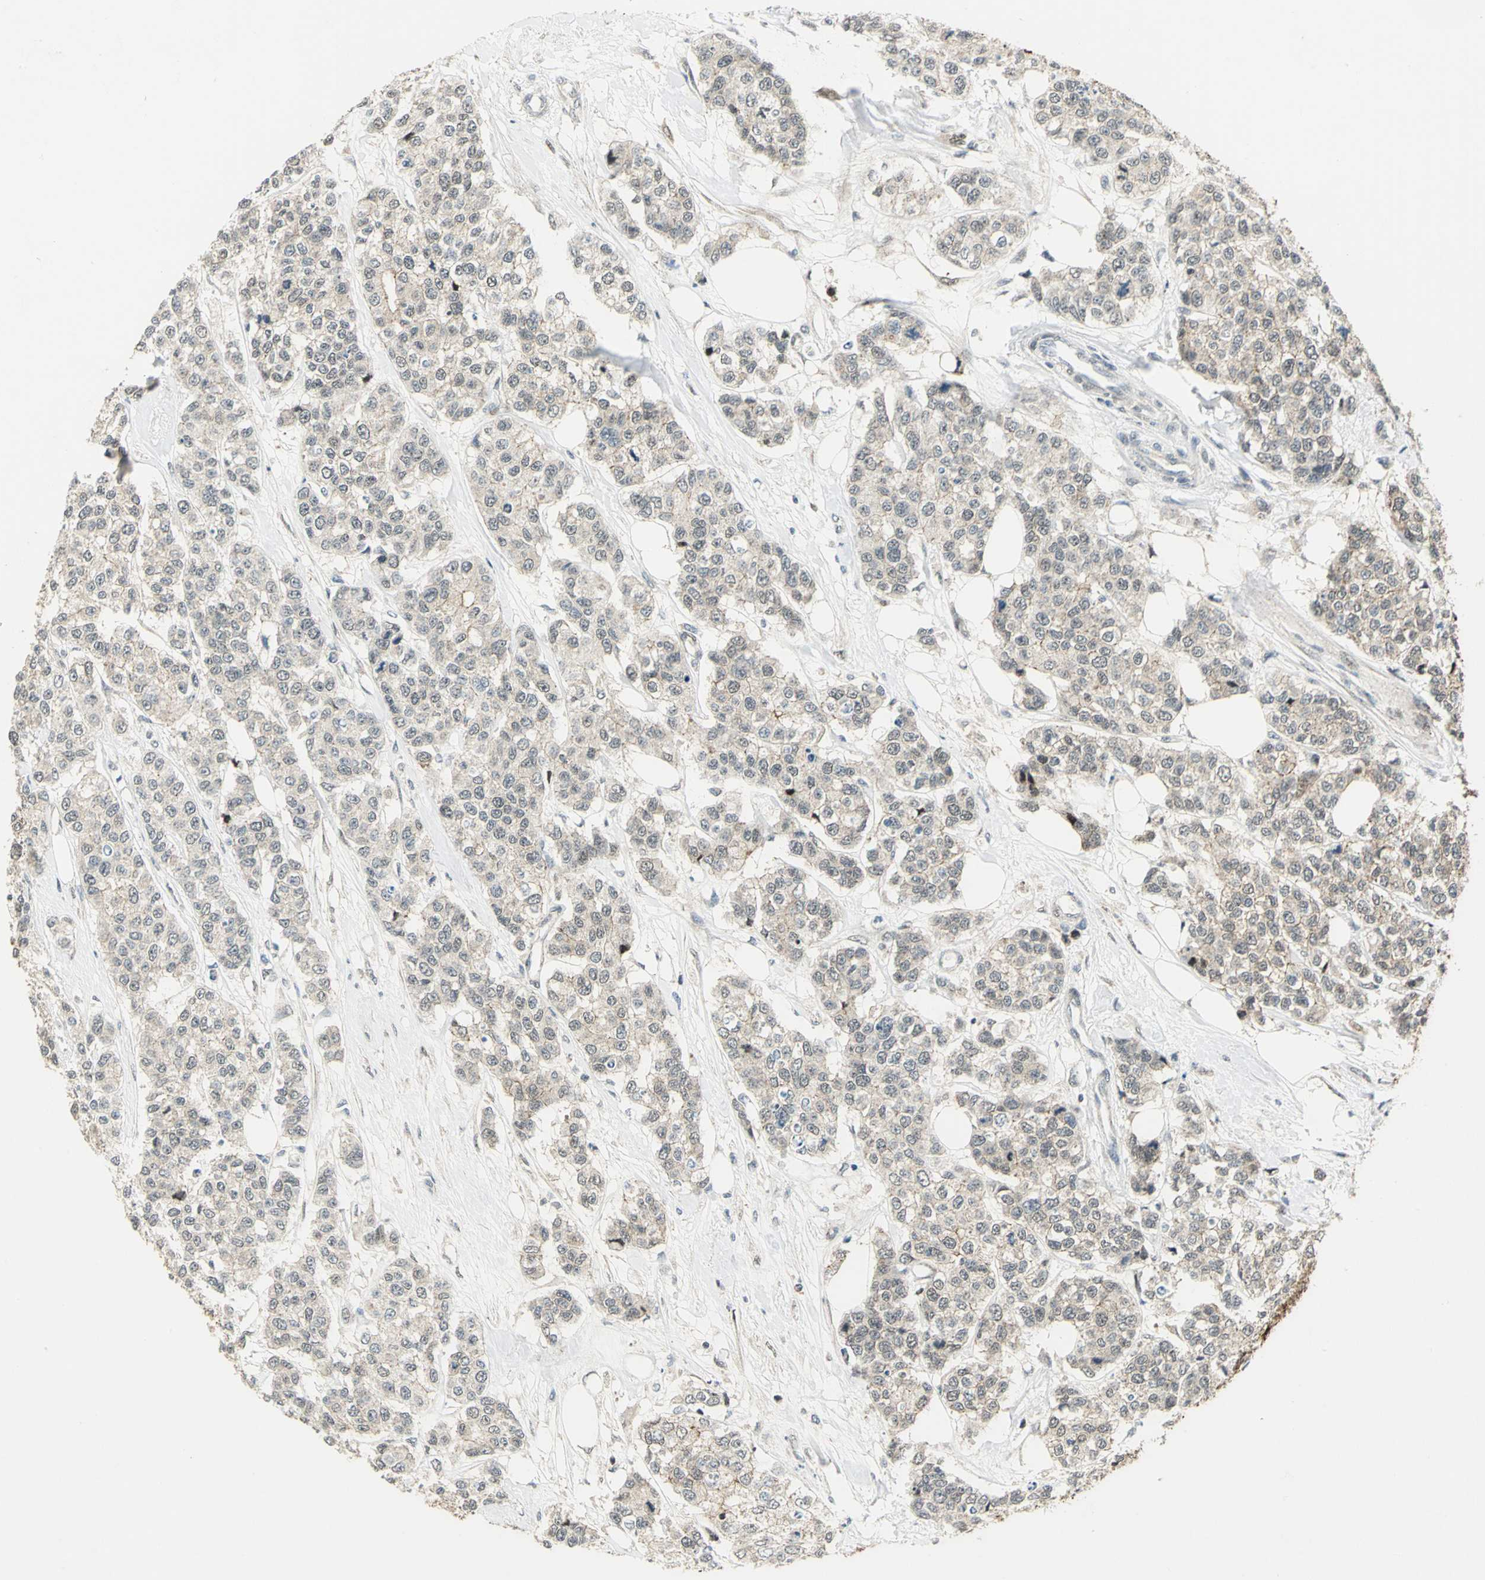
{"staining": {"intensity": "weak", "quantity": ">75%", "location": "cytoplasmic/membranous"}, "tissue": "breast cancer", "cell_type": "Tumor cells", "image_type": "cancer", "snomed": [{"axis": "morphology", "description": "Duct carcinoma"}, {"axis": "topography", "description": "Breast"}], "caption": "Immunohistochemistry (IHC) staining of breast cancer (invasive ductal carcinoma), which demonstrates low levels of weak cytoplasmic/membranous positivity in approximately >75% of tumor cells indicating weak cytoplasmic/membranous protein expression. The staining was performed using DAB (3,3'-diaminobenzidine) (brown) for protein detection and nuclei were counterstained in hematoxylin (blue).", "gene": "ATP6V1A", "patient": {"sex": "female", "age": 51}}